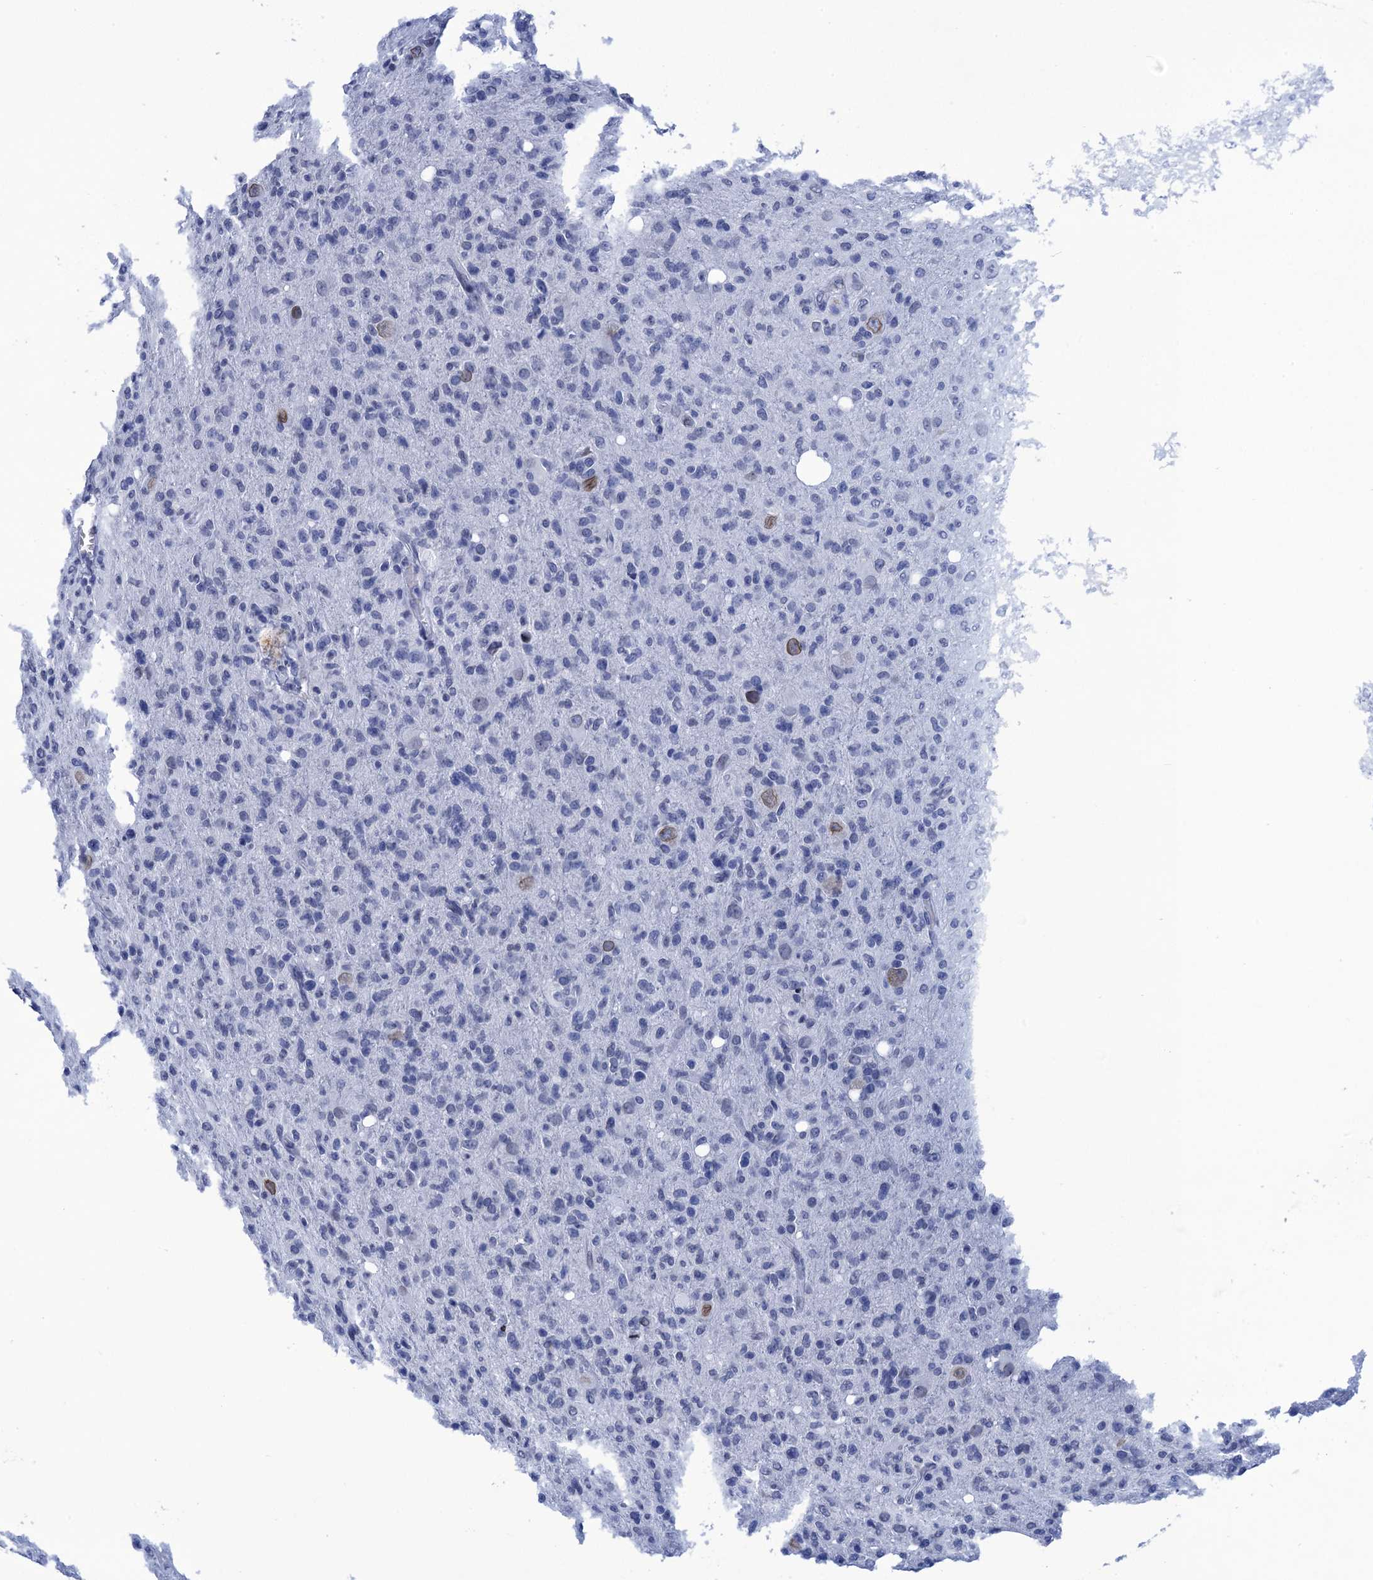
{"staining": {"intensity": "negative", "quantity": "none", "location": "none"}, "tissue": "glioma", "cell_type": "Tumor cells", "image_type": "cancer", "snomed": [{"axis": "morphology", "description": "Glioma, malignant, High grade"}, {"axis": "topography", "description": "Brain"}], "caption": "Immunohistochemistry (IHC) of malignant glioma (high-grade) shows no expression in tumor cells.", "gene": "METTL25", "patient": {"sex": "female", "age": 57}}